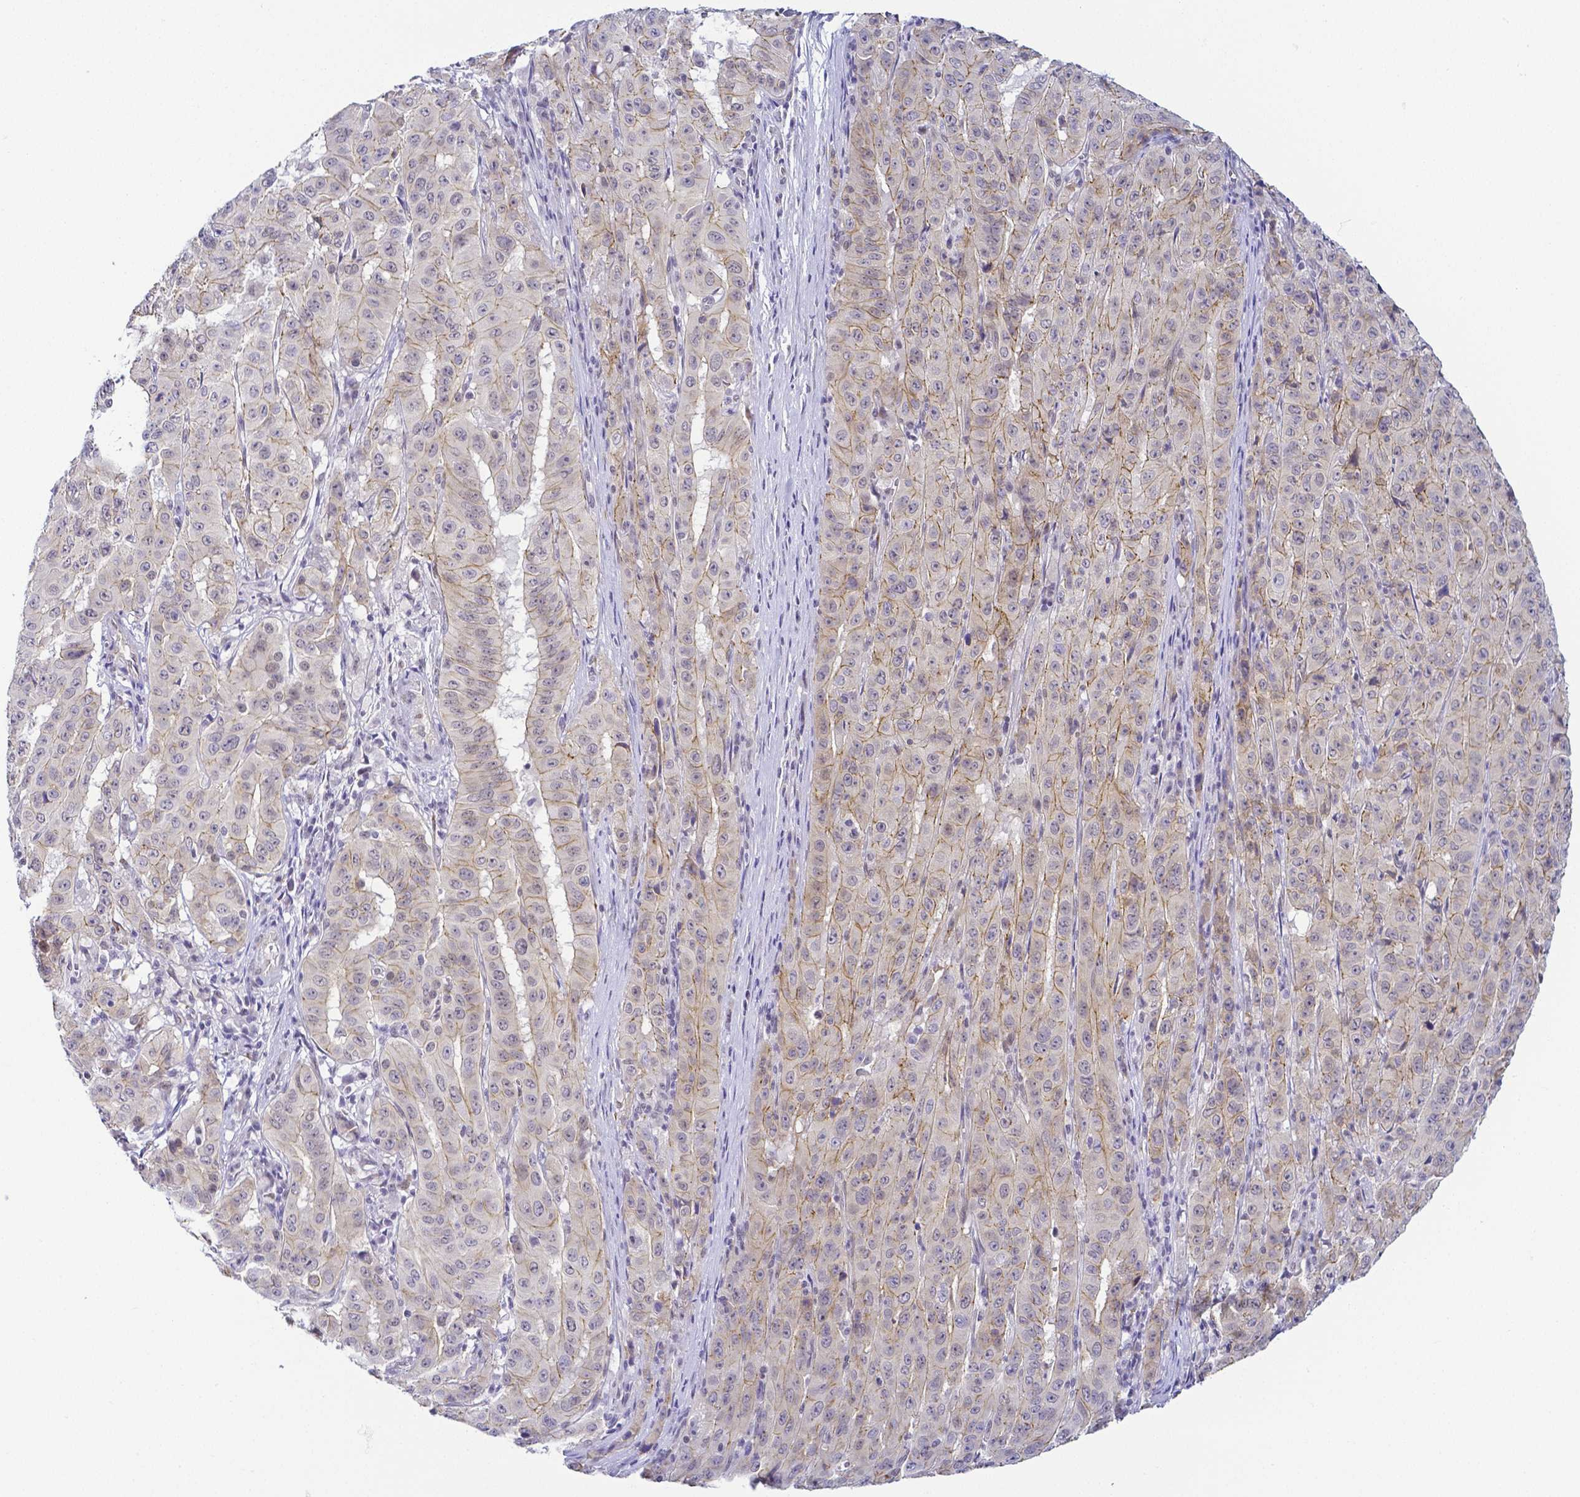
{"staining": {"intensity": "moderate", "quantity": "25%-75%", "location": "cytoplasmic/membranous"}, "tissue": "pancreatic cancer", "cell_type": "Tumor cells", "image_type": "cancer", "snomed": [{"axis": "morphology", "description": "Adenocarcinoma, NOS"}, {"axis": "topography", "description": "Pancreas"}], "caption": "Adenocarcinoma (pancreatic) stained with a protein marker shows moderate staining in tumor cells.", "gene": "FAM83G", "patient": {"sex": "male", "age": 63}}